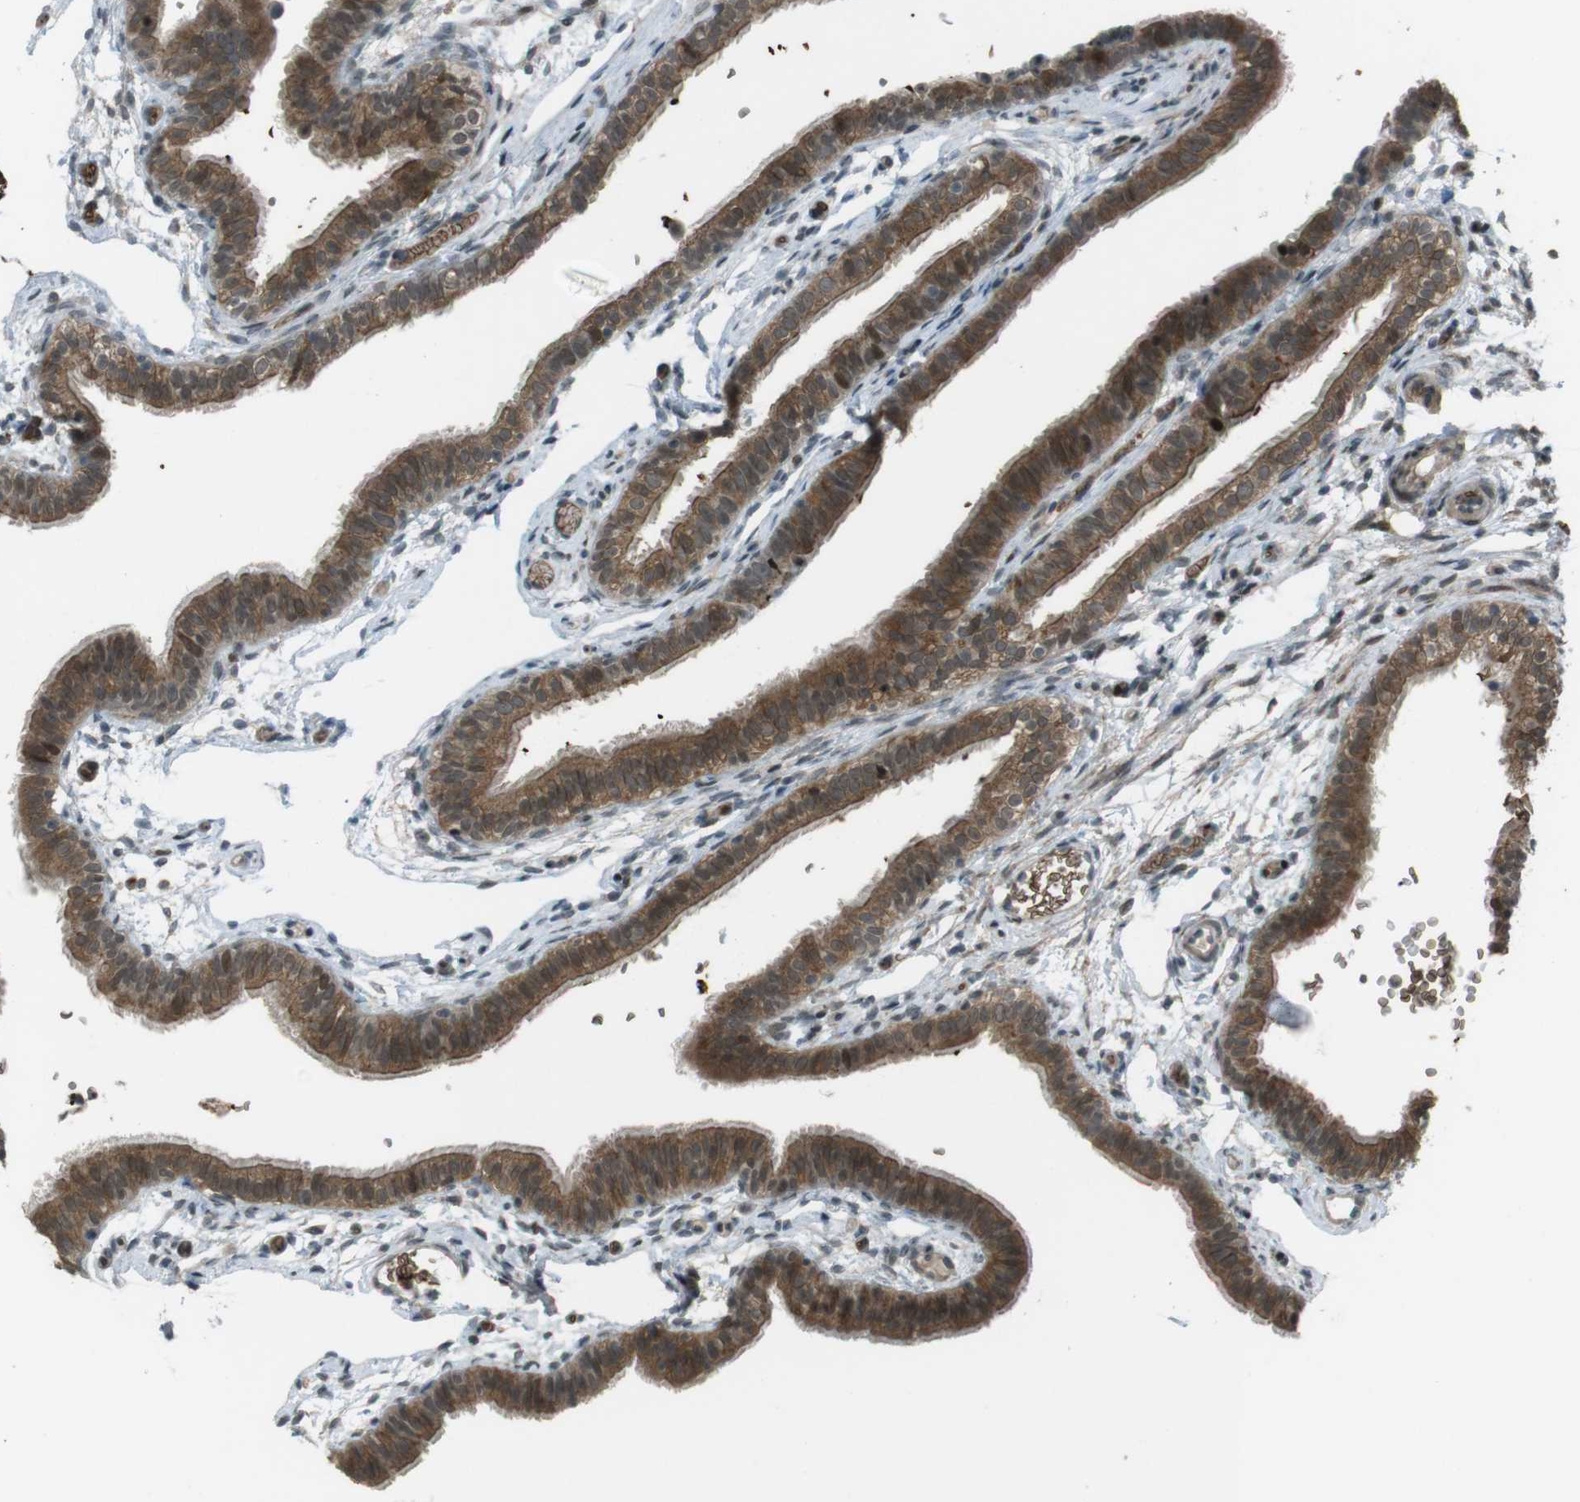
{"staining": {"intensity": "moderate", "quantity": ">75%", "location": "cytoplasmic/membranous,nuclear"}, "tissue": "fallopian tube", "cell_type": "Glandular cells", "image_type": "normal", "snomed": [{"axis": "morphology", "description": "Normal tissue, NOS"}, {"axis": "morphology", "description": "Dermoid, NOS"}, {"axis": "topography", "description": "Fallopian tube"}], "caption": "Immunohistochemical staining of unremarkable human fallopian tube reveals moderate cytoplasmic/membranous,nuclear protein positivity in approximately >75% of glandular cells.", "gene": "SLITRK5", "patient": {"sex": "female", "age": 33}}